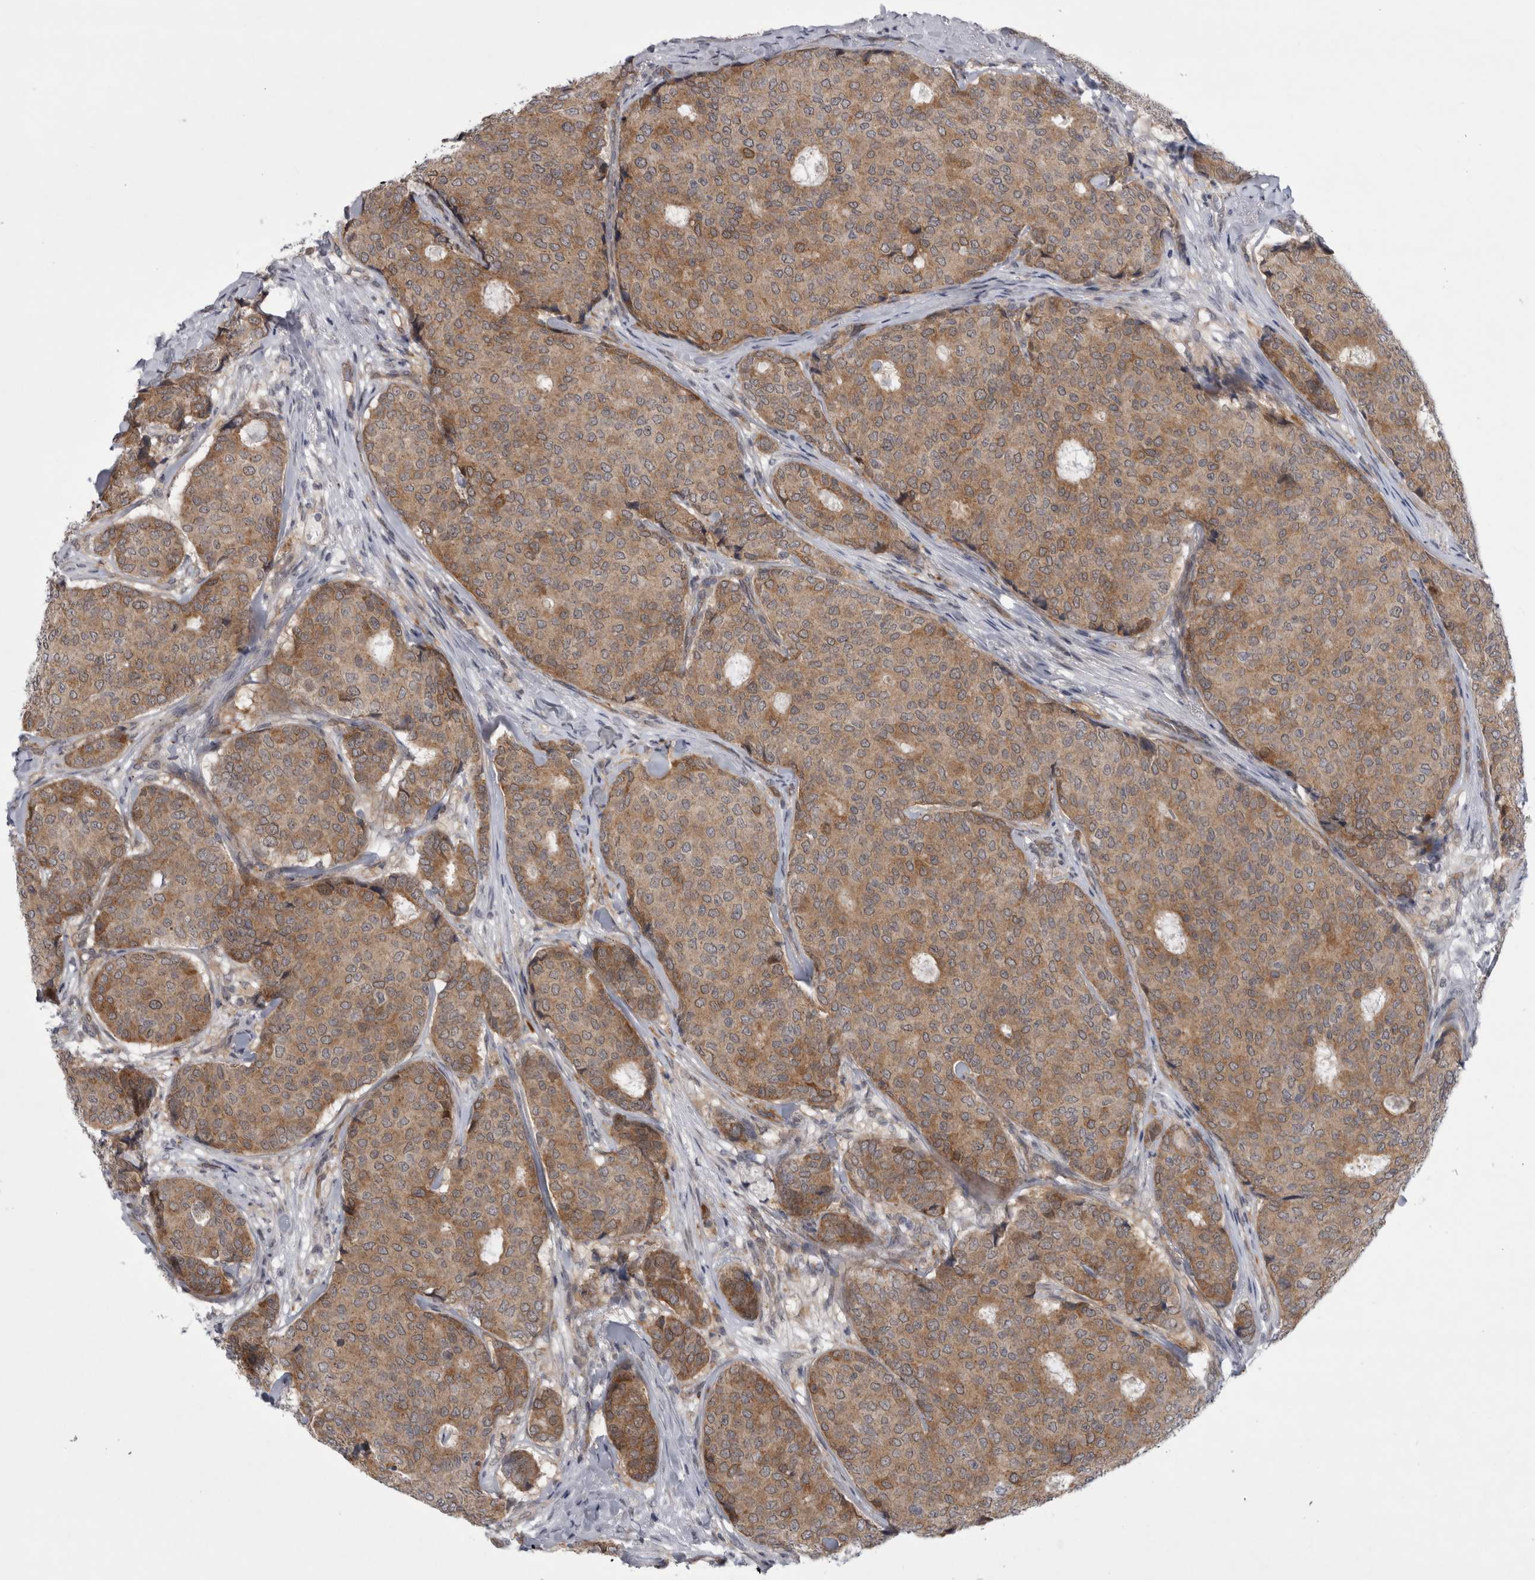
{"staining": {"intensity": "moderate", "quantity": ">75%", "location": "cytoplasmic/membranous"}, "tissue": "breast cancer", "cell_type": "Tumor cells", "image_type": "cancer", "snomed": [{"axis": "morphology", "description": "Duct carcinoma"}, {"axis": "topography", "description": "Breast"}], "caption": "Protein expression analysis of breast cancer (invasive ductal carcinoma) exhibits moderate cytoplasmic/membranous staining in about >75% of tumor cells. The protein is stained brown, and the nuclei are stained in blue (DAB IHC with brightfield microscopy, high magnification).", "gene": "PARP11", "patient": {"sex": "female", "age": 75}}